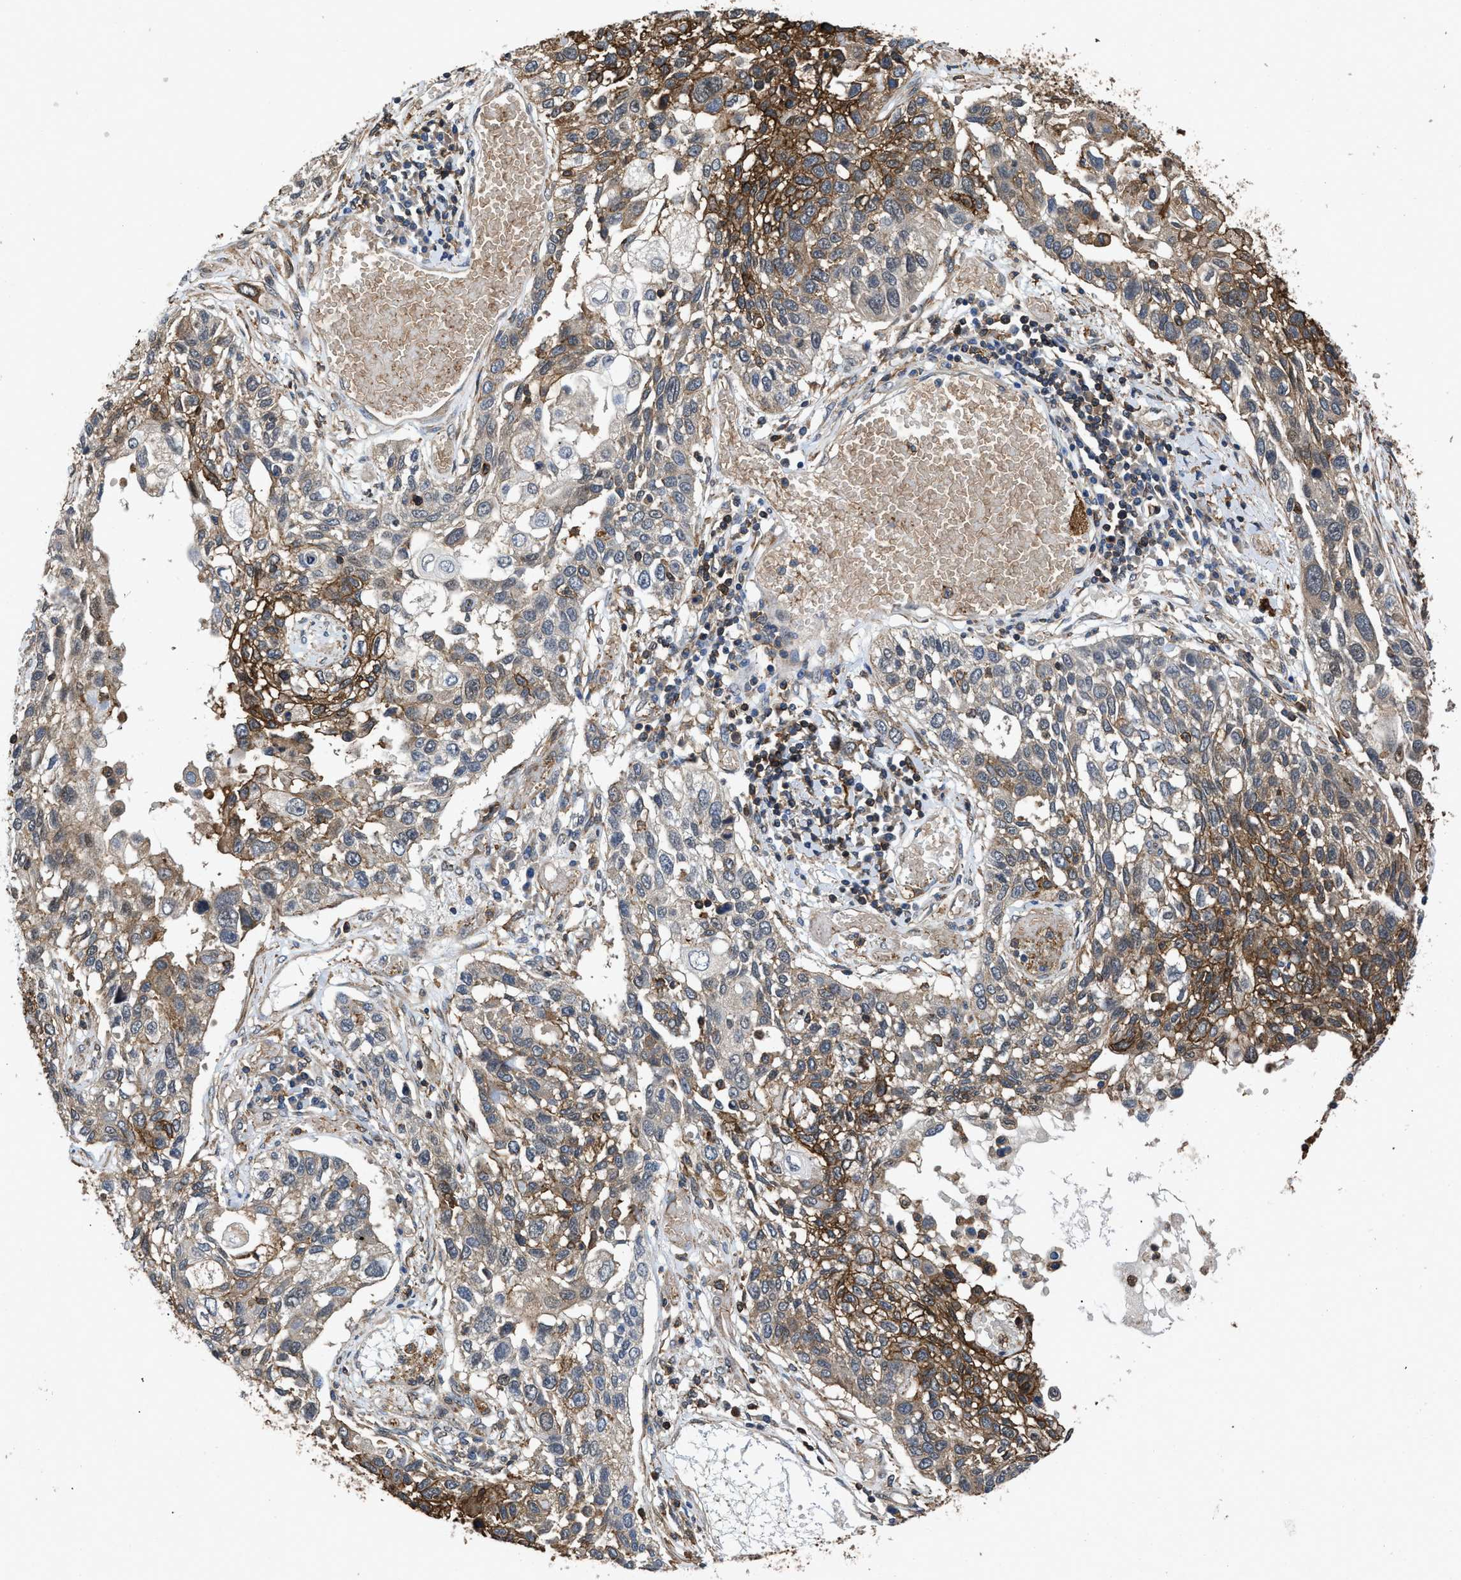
{"staining": {"intensity": "strong", "quantity": "25%-75%", "location": "cytoplasmic/membranous"}, "tissue": "lung cancer", "cell_type": "Tumor cells", "image_type": "cancer", "snomed": [{"axis": "morphology", "description": "Squamous cell carcinoma, NOS"}, {"axis": "topography", "description": "Lung"}], "caption": "This is a micrograph of immunohistochemistry staining of lung cancer, which shows strong expression in the cytoplasmic/membranous of tumor cells.", "gene": "LINGO2", "patient": {"sex": "male", "age": 71}}